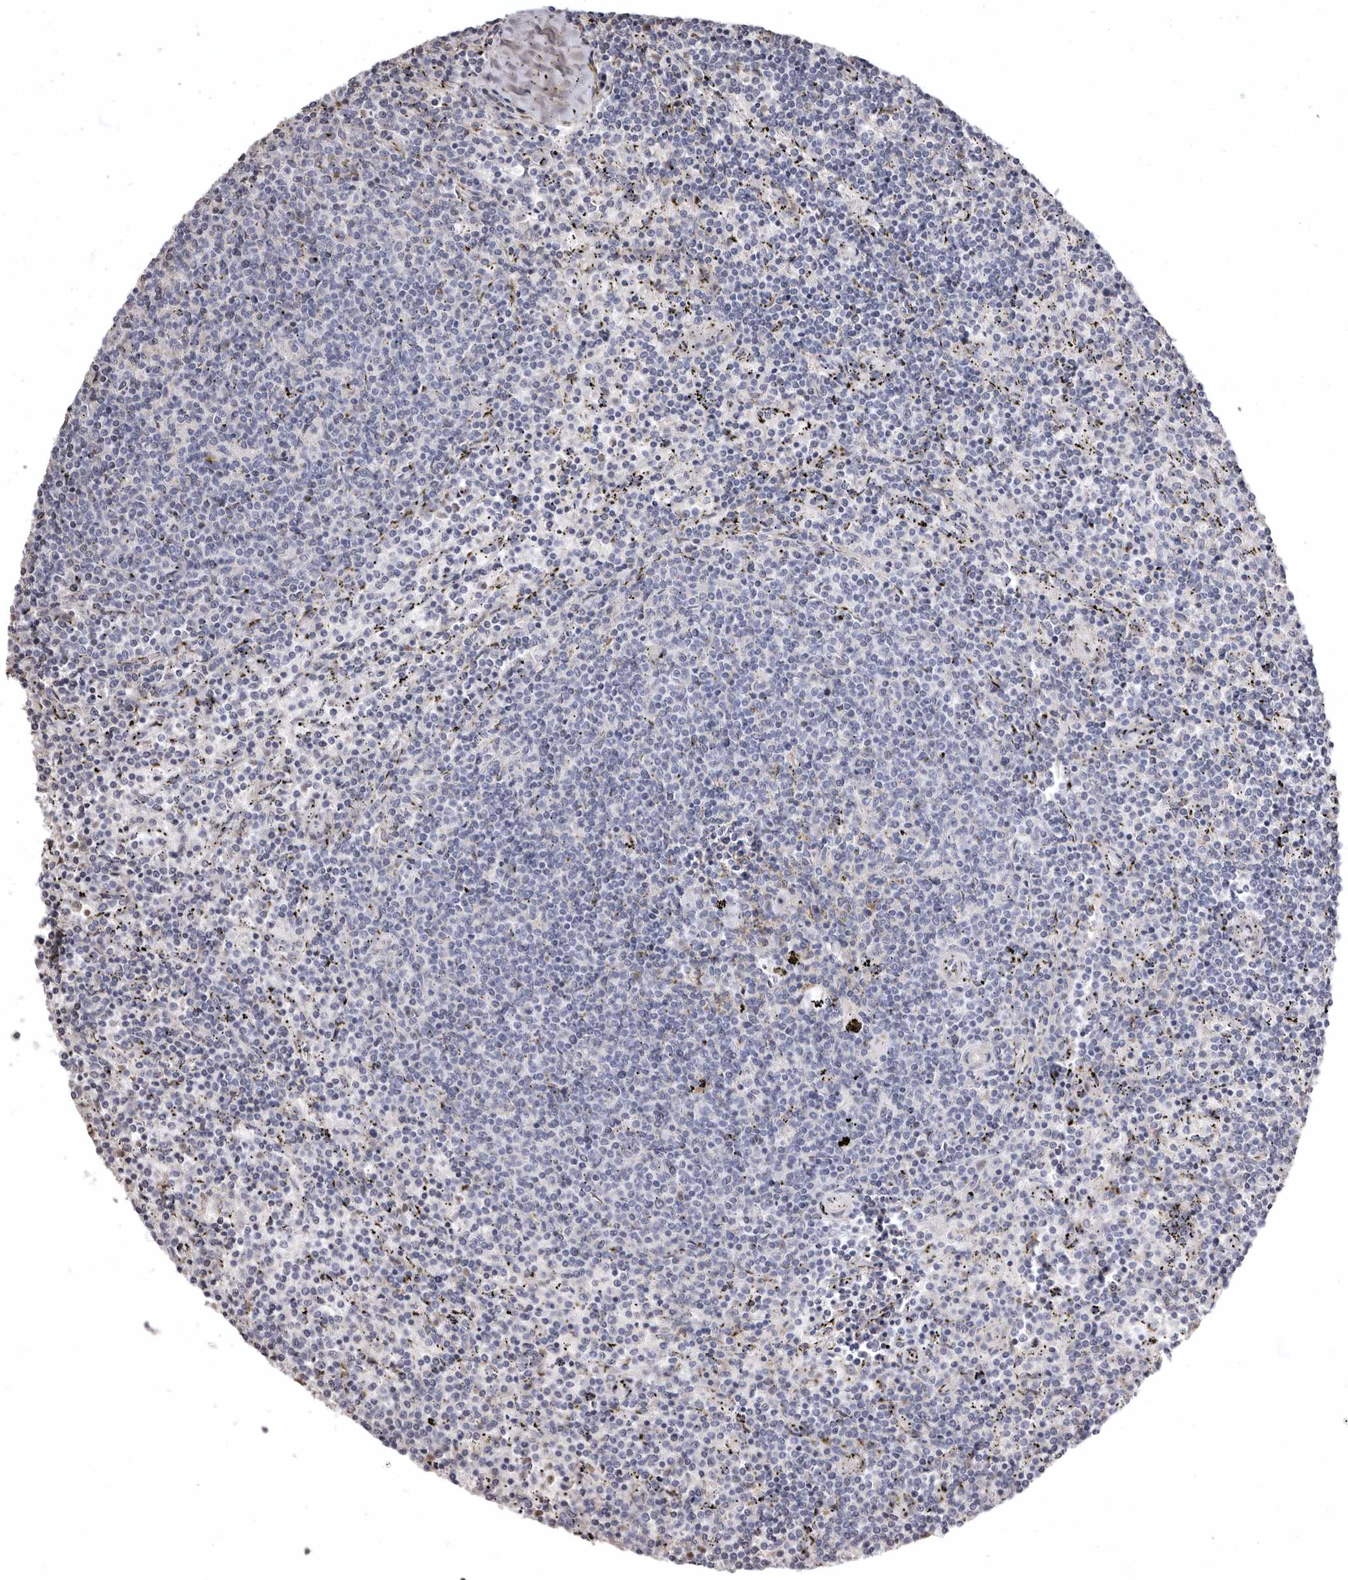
{"staining": {"intensity": "negative", "quantity": "none", "location": "none"}, "tissue": "lymphoma", "cell_type": "Tumor cells", "image_type": "cancer", "snomed": [{"axis": "morphology", "description": "Malignant lymphoma, non-Hodgkin's type, Low grade"}, {"axis": "topography", "description": "Spleen"}], "caption": "Immunohistochemistry of human low-grade malignant lymphoma, non-Hodgkin's type reveals no expression in tumor cells.", "gene": "AIDA", "patient": {"sex": "female", "age": 50}}